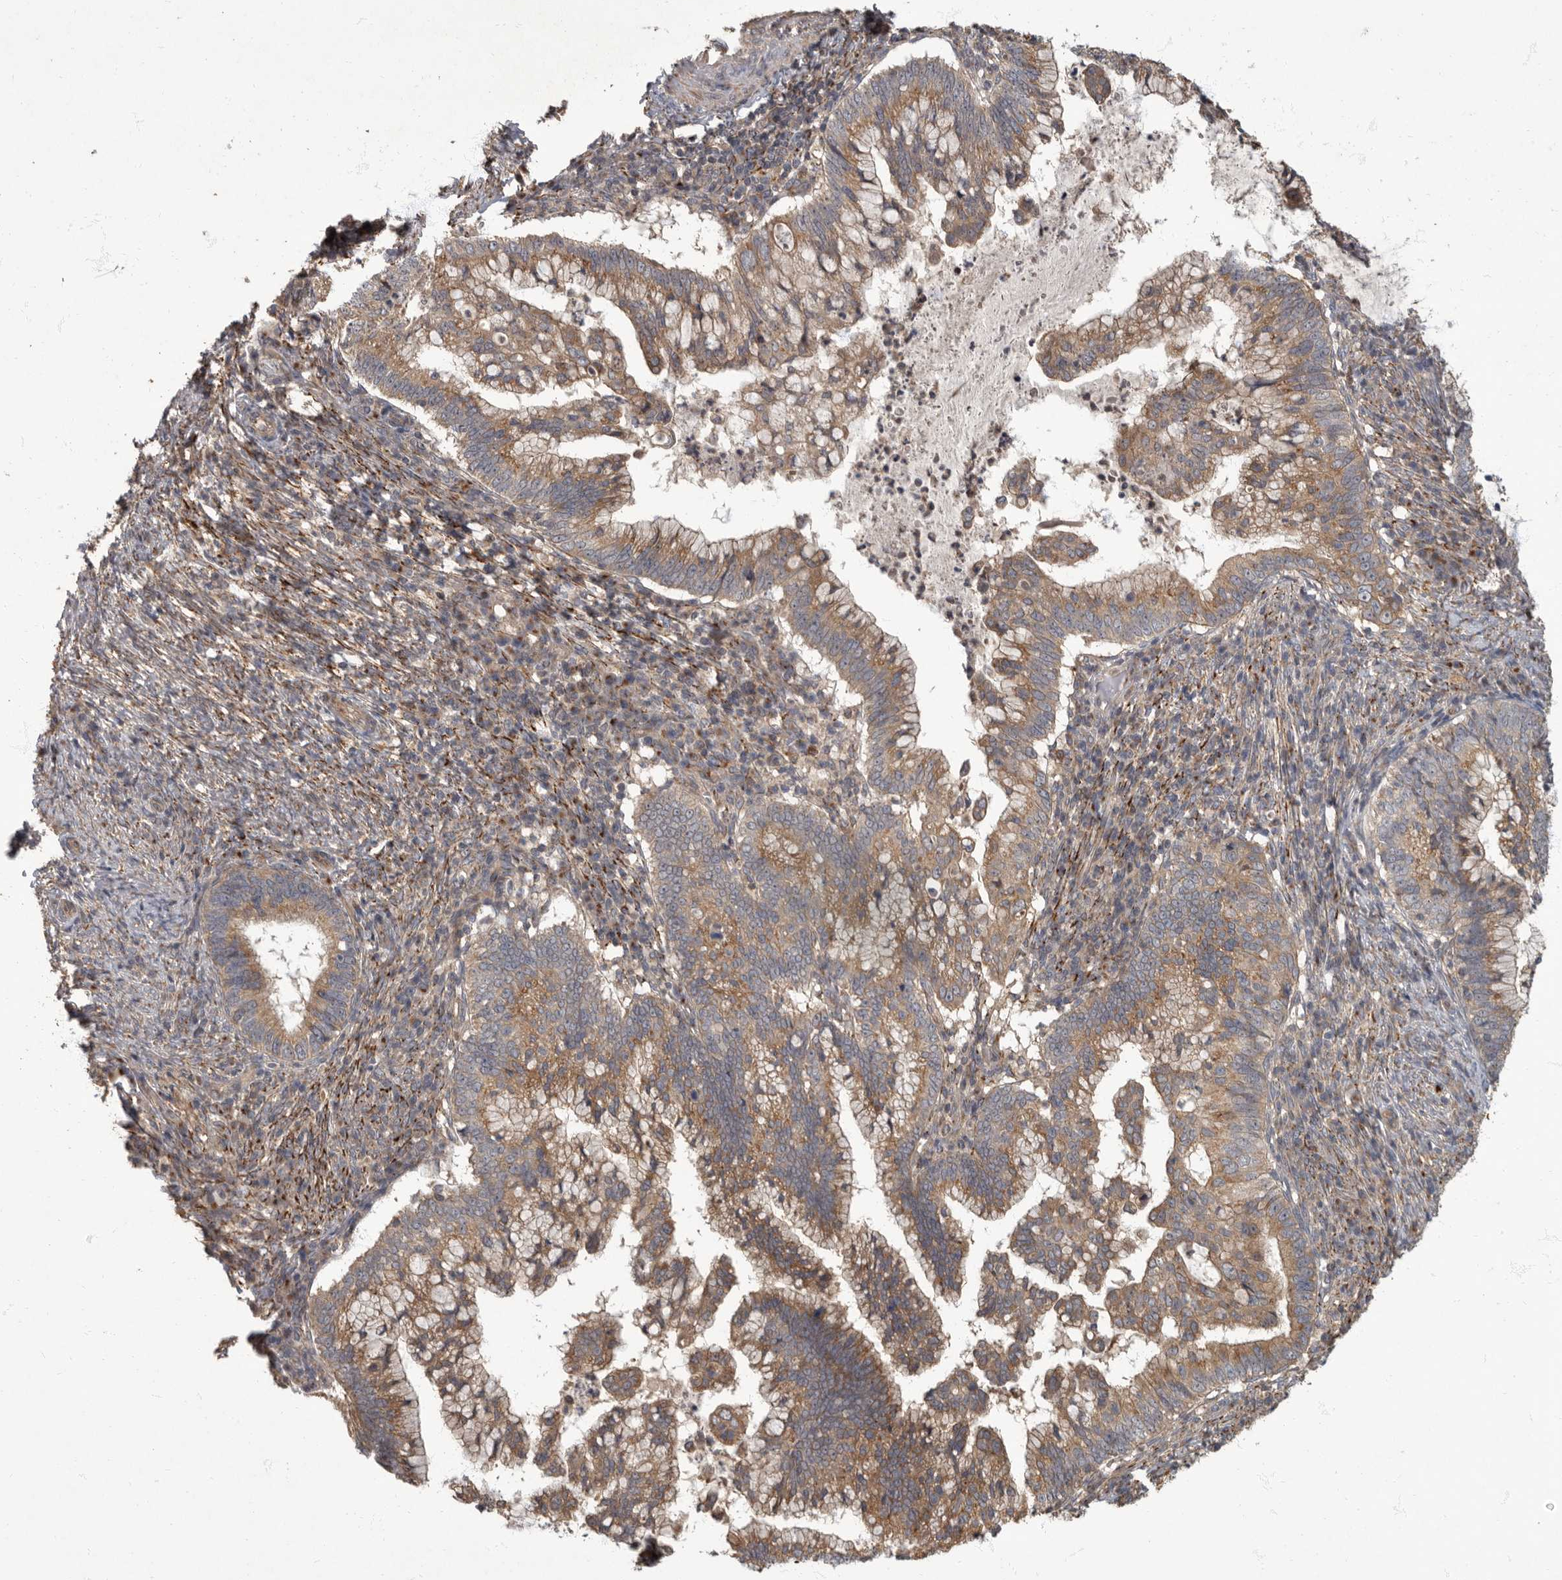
{"staining": {"intensity": "moderate", "quantity": ">75%", "location": "cytoplasmic/membranous"}, "tissue": "cervical cancer", "cell_type": "Tumor cells", "image_type": "cancer", "snomed": [{"axis": "morphology", "description": "Adenocarcinoma, NOS"}, {"axis": "topography", "description": "Cervix"}], "caption": "Cervical cancer (adenocarcinoma) stained with IHC exhibits moderate cytoplasmic/membranous expression in about >75% of tumor cells.", "gene": "IQCK", "patient": {"sex": "female", "age": 36}}